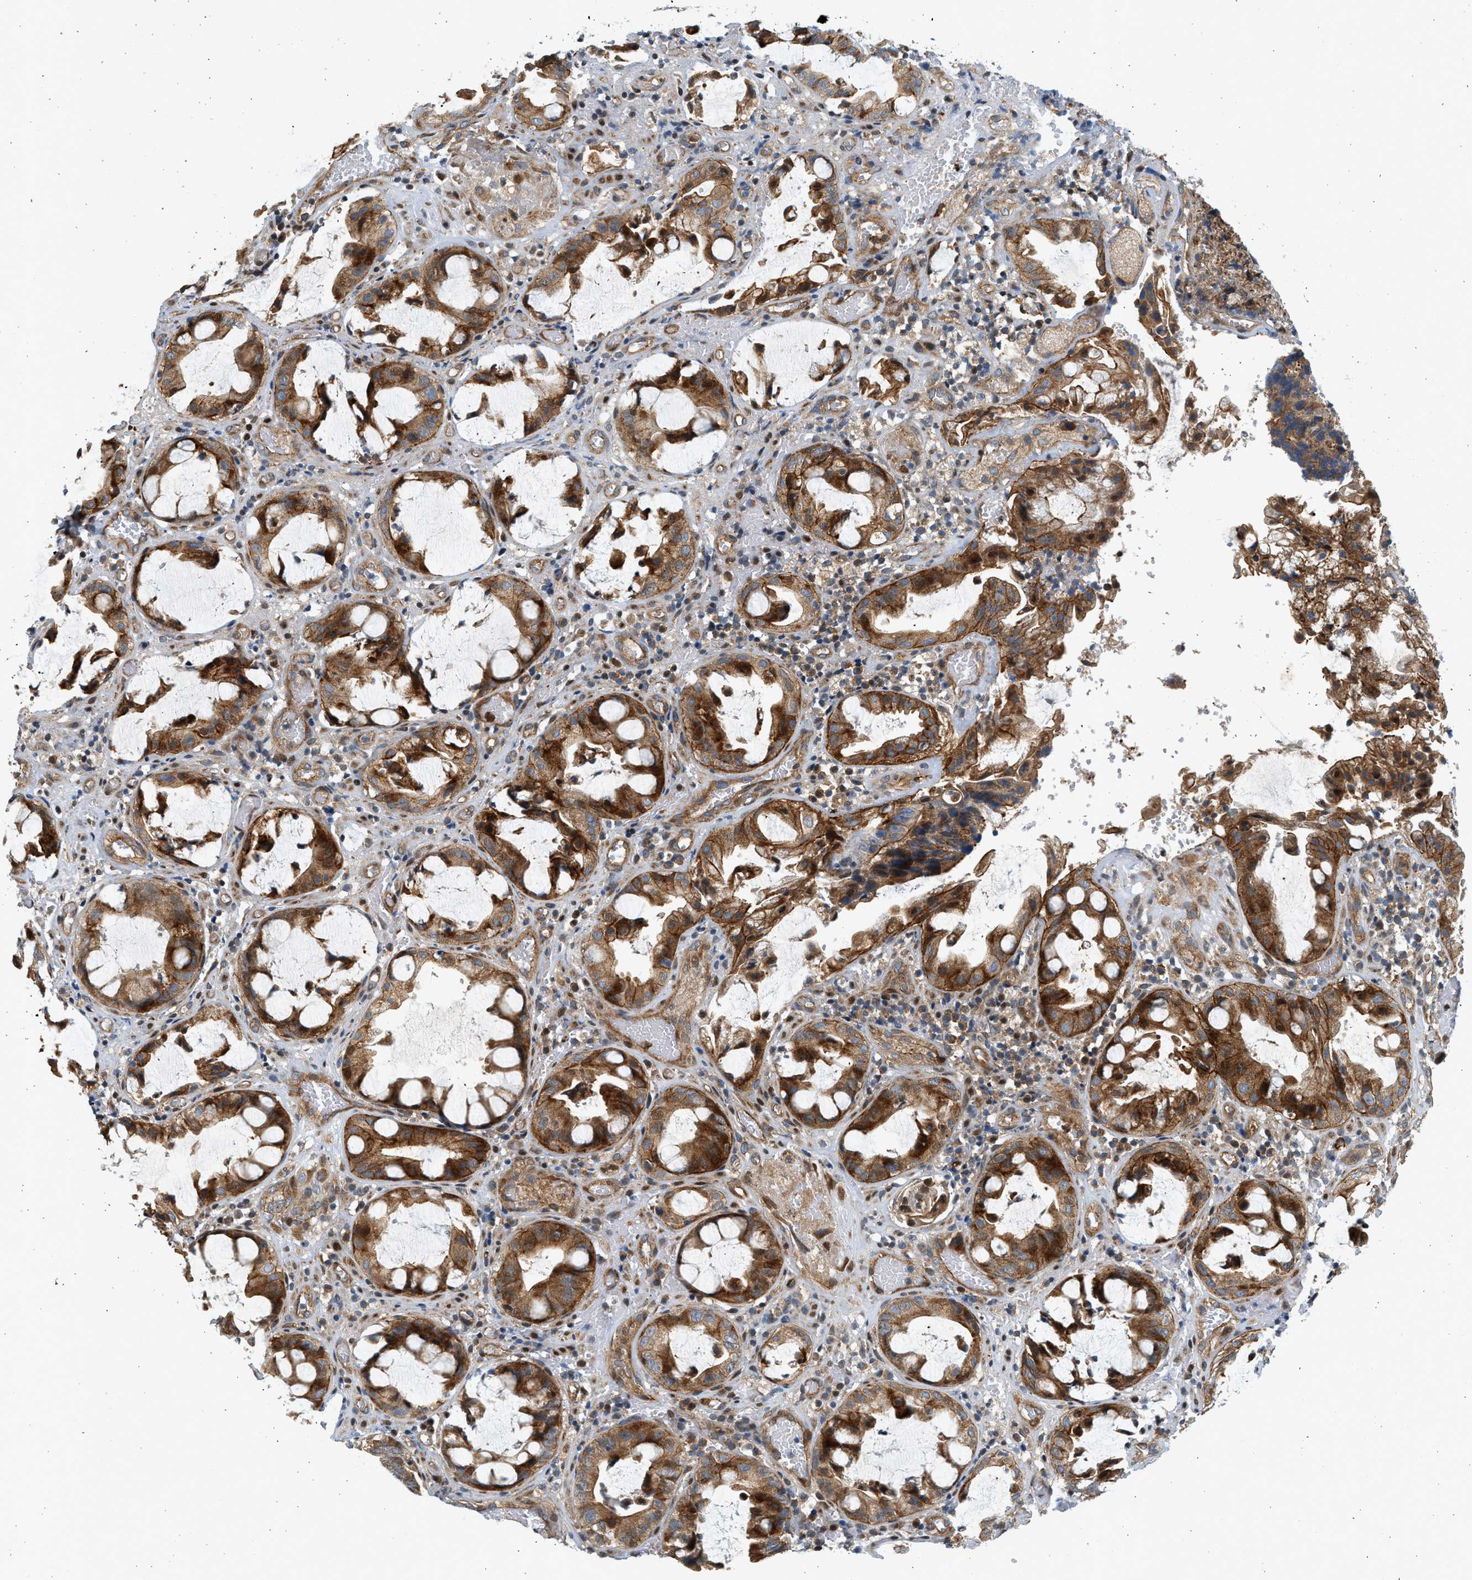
{"staining": {"intensity": "strong", "quantity": ">75%", "location": "cytoplasmic/membranous"}, "tissue": "colorectal cancer", "cell_type": "Tumor cells", "image_type": "cancer", "snomed": [{"axis": "morphology", "description": "Adenocarcinoma, NOS"}, {"axis": "topography", "description": "Colon"}], "caption": "The immunohistochemical stain shows strong cytoplasmic/membranous positivity in tumor cells of colorectal cancer (adenocarcinoma) tissue.", "gene": "NRSN2", "patient": {"sex": "female", "age": 57}}